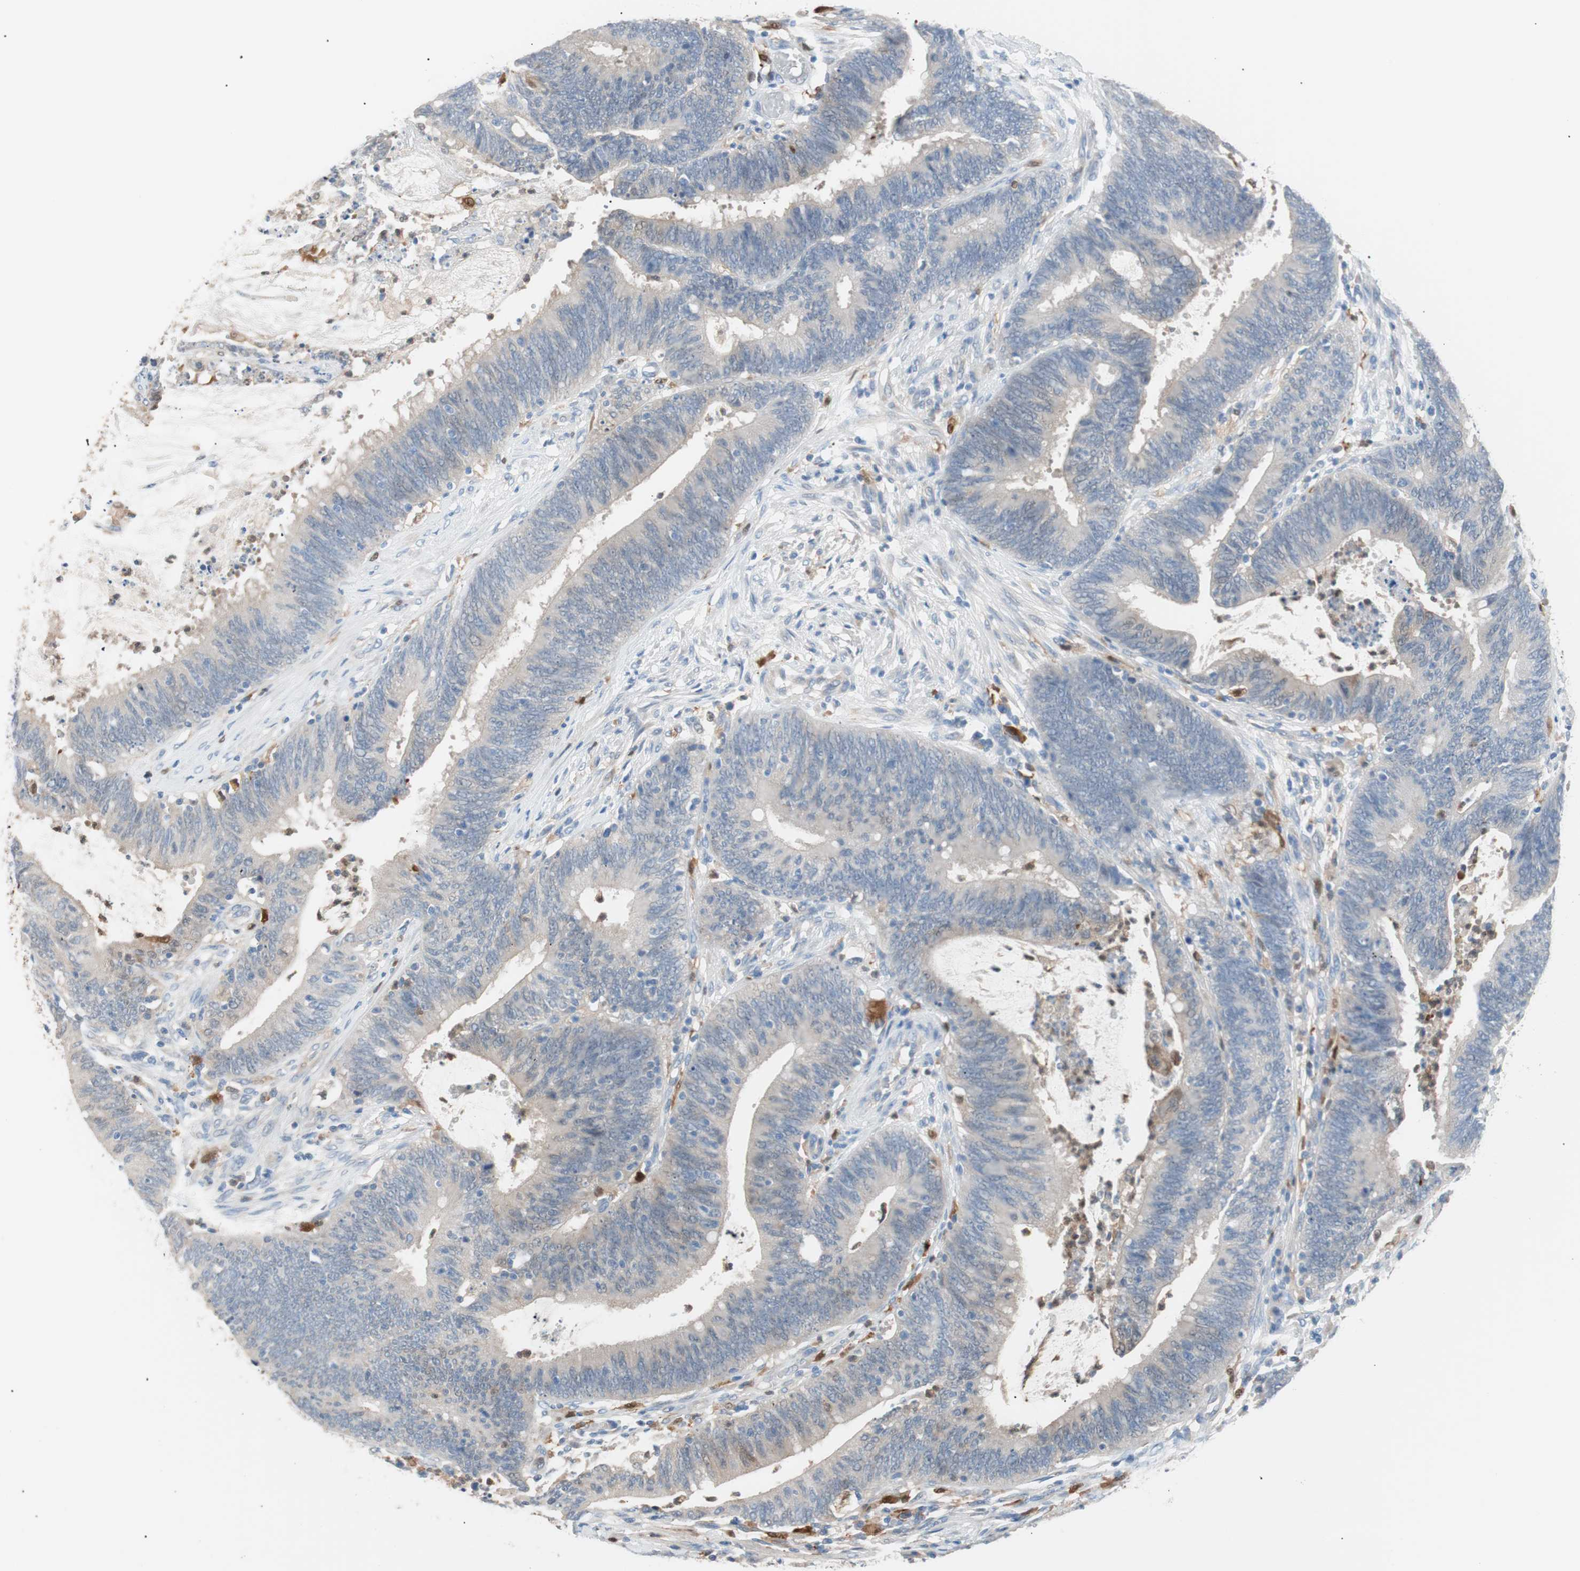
{"staining": {"intensity": "weak", "quantity": ">75%", "location": "cytoplasmic/membranous"}, "tissue": "colorectal cancer", "cell_type": "Tumor cells", "image_type": "cancer", "snomed": [{"axis": "morphology", "description": "Adenocarcinoma, NOS"}, {"axis": "topography", "description": "Rectum"}], "caption": "This is an image of immunohistochemistry staining of colorectal adenocarcinoma, which shows weak positivity in the cytoplasmic/membranous of tumor cells.", "gene": "IL18", "patient": {"sex": "female", "age": 66}}